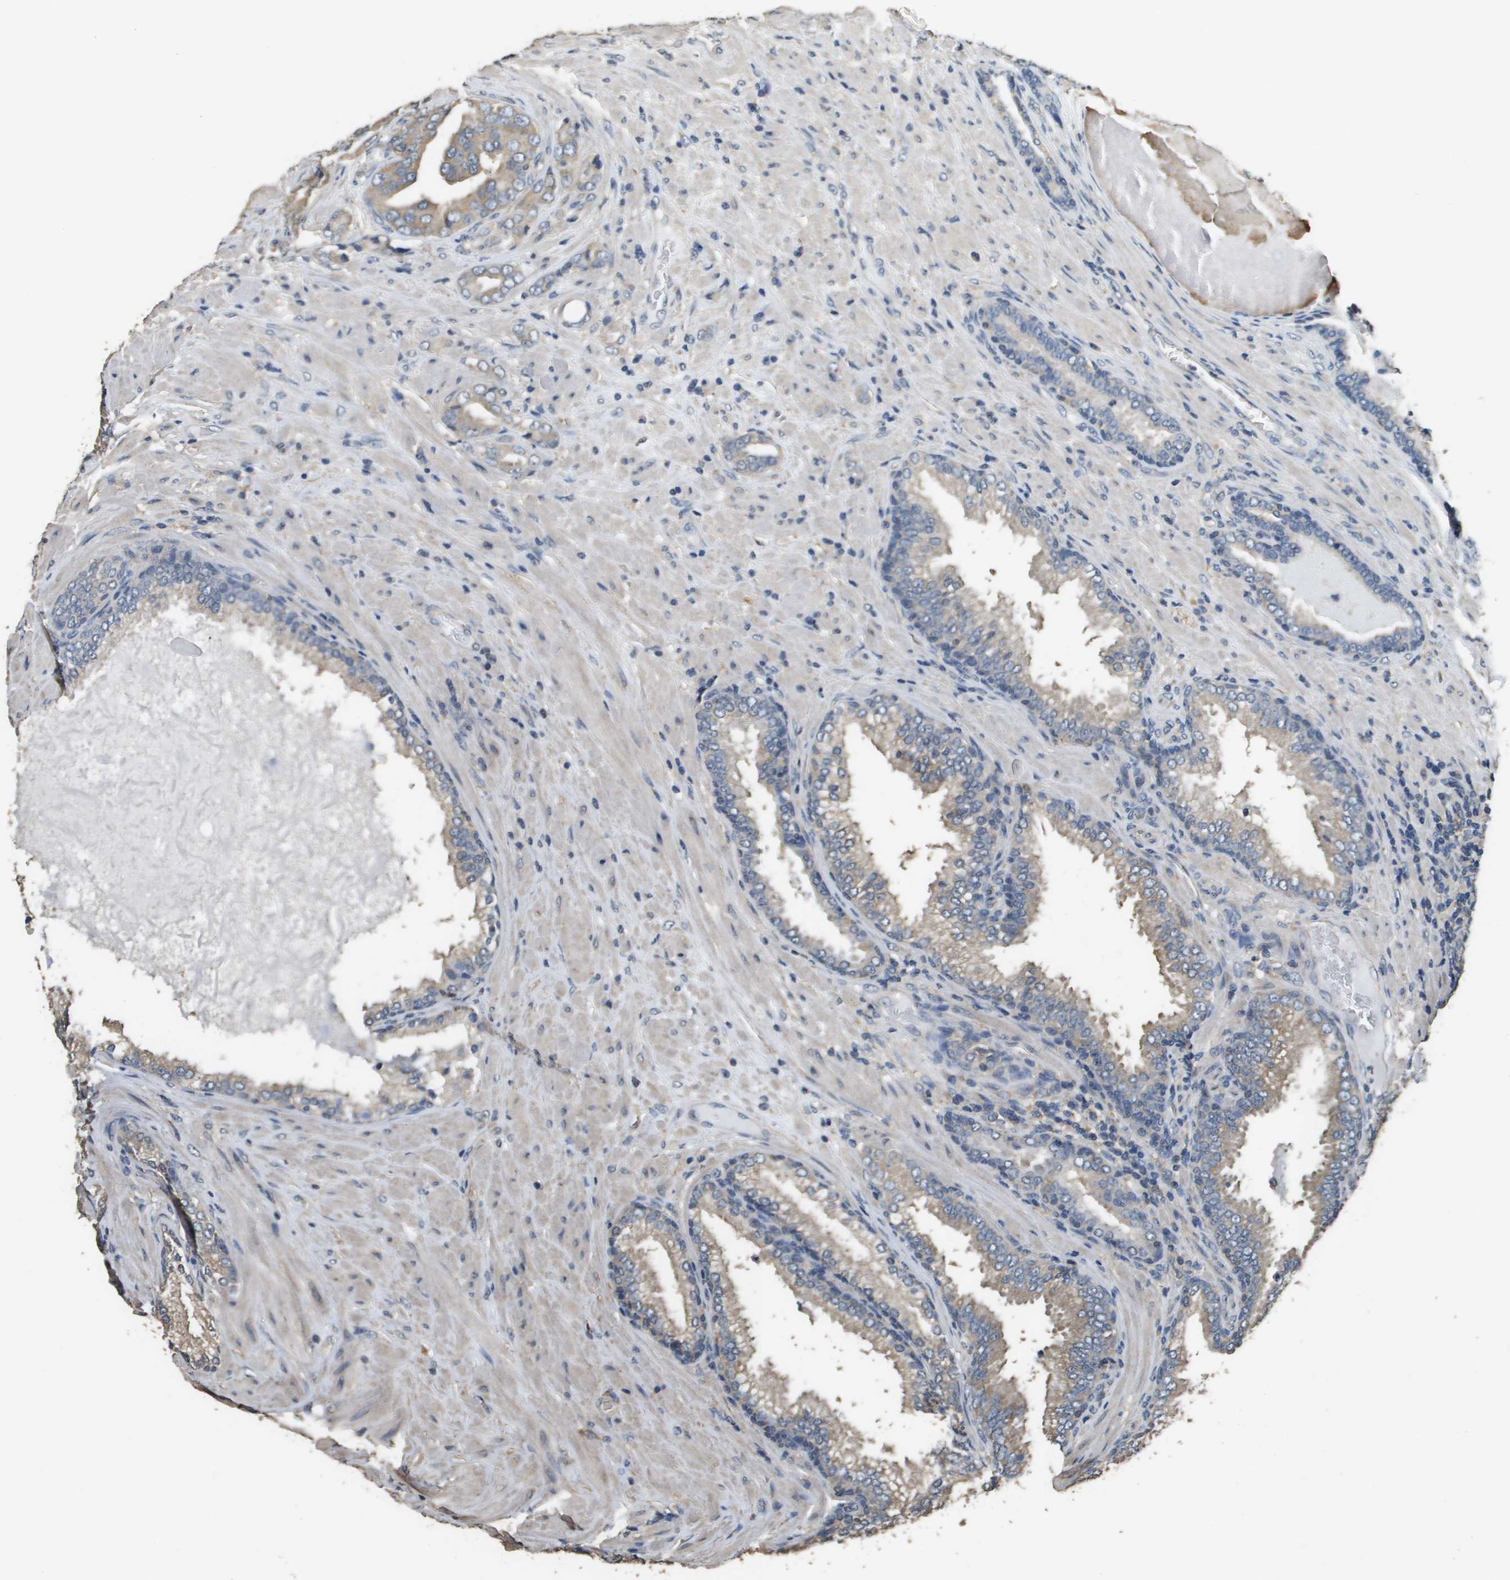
{"staining": {"intensity": "weak", "quantity": ">75%", "location": "cytoplasmic/membranous"}, "tissue": "prostate cancer", "cell_type": "Tumor cells", "image_type": "cancer", "snomed": [{"axis": "morphology", "description": "Adenocarcinoma, High grade"}, {"axis": "topography", "description": "Prostate"}], "caption": "DAB immunohistochemical staining of human adenocarcinoma (high-grade) (prostate) demonstrates weak cytoplasmic/membranous protein expression in approximately >75% of tumor cells.", "gene": "RAB6B", "patient": {"sex": "male", "age": 50}}